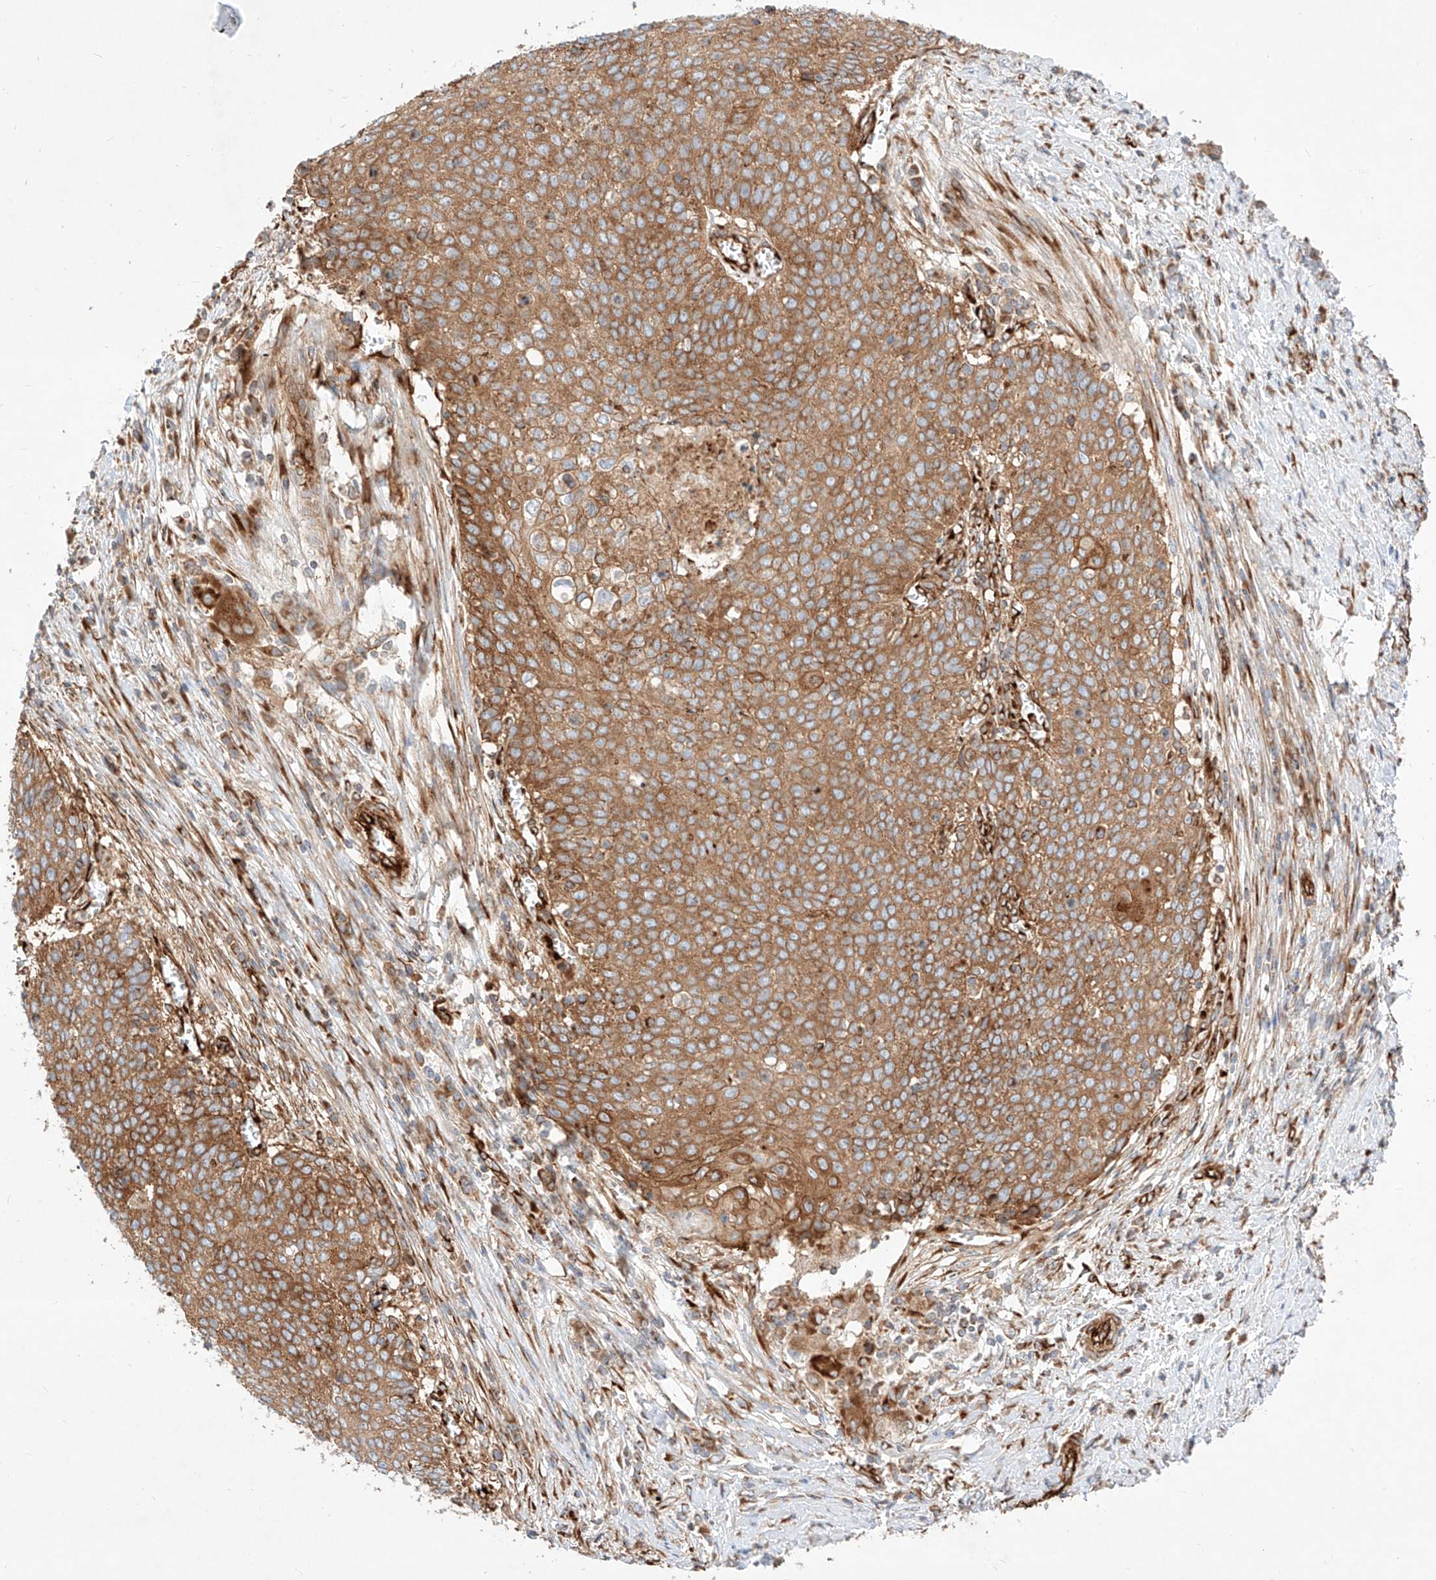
{"staining": {"intensity": "moderate", "quantity": ">75%", "location": "cytoplasmic/membranous"}, "tissue": "cervical cancer", "cell_type": "Tumor cells", "image_type": "cancer", "snomed": [{"axis": "morphology", "description": "Squamous cell carcinoma, NOS"}, {"axis": "topography", "description": "Cervix"}], "caption": "About >75% of tumor cells in squamous cell carcinoma (cervical) display moderate cytoplasmic/membranous protein positivity as visualized by brown immunohistochemical staining.", "gene": "CSGALNACT2", "patient": {"sex": "female", "age": 39}}